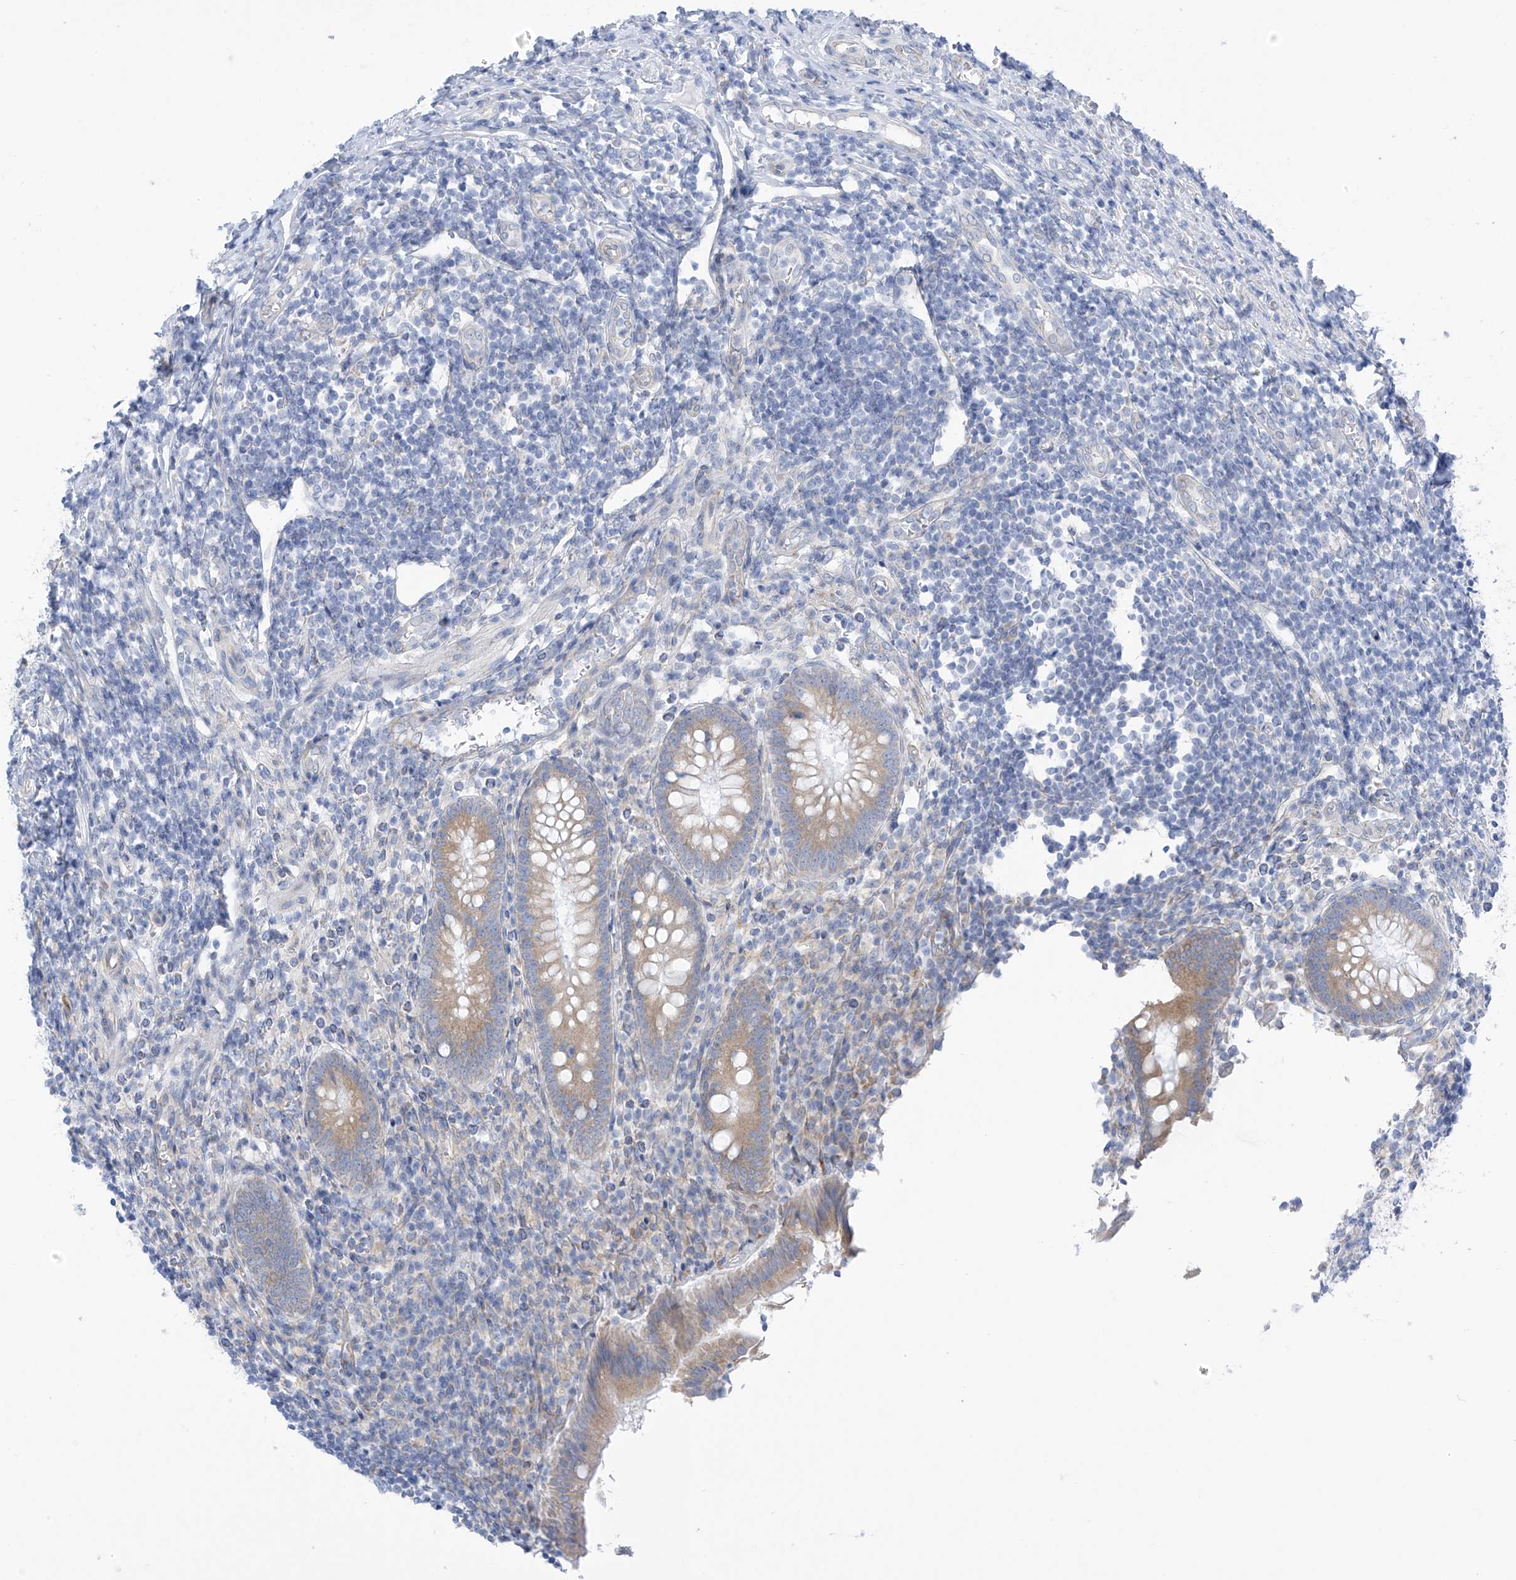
{"staining": {"intensity": "moderate", "quantity": "25%-75%", "location": "cytoplasmic/membranous"}, "tissue": "appendix", "cell_type": "Glandular cells", "image_type": "normal", "snomed": [{"axis": "morphology", "description": "Normal tissue, NOS"}, {"axis": "topography", "description": "Appendix"}], "caption": "High-magnification brightfield microscopy of unremarkable appendix stained with DAB (brown) and counterstained with hematoxylin (blue). glandular cells exhibit moderate cytoplasmic/membranous staining is present in approximately25%-75% of cells.", "gene": "RCN2", "patient": {"sex": "female", "age": 17}}